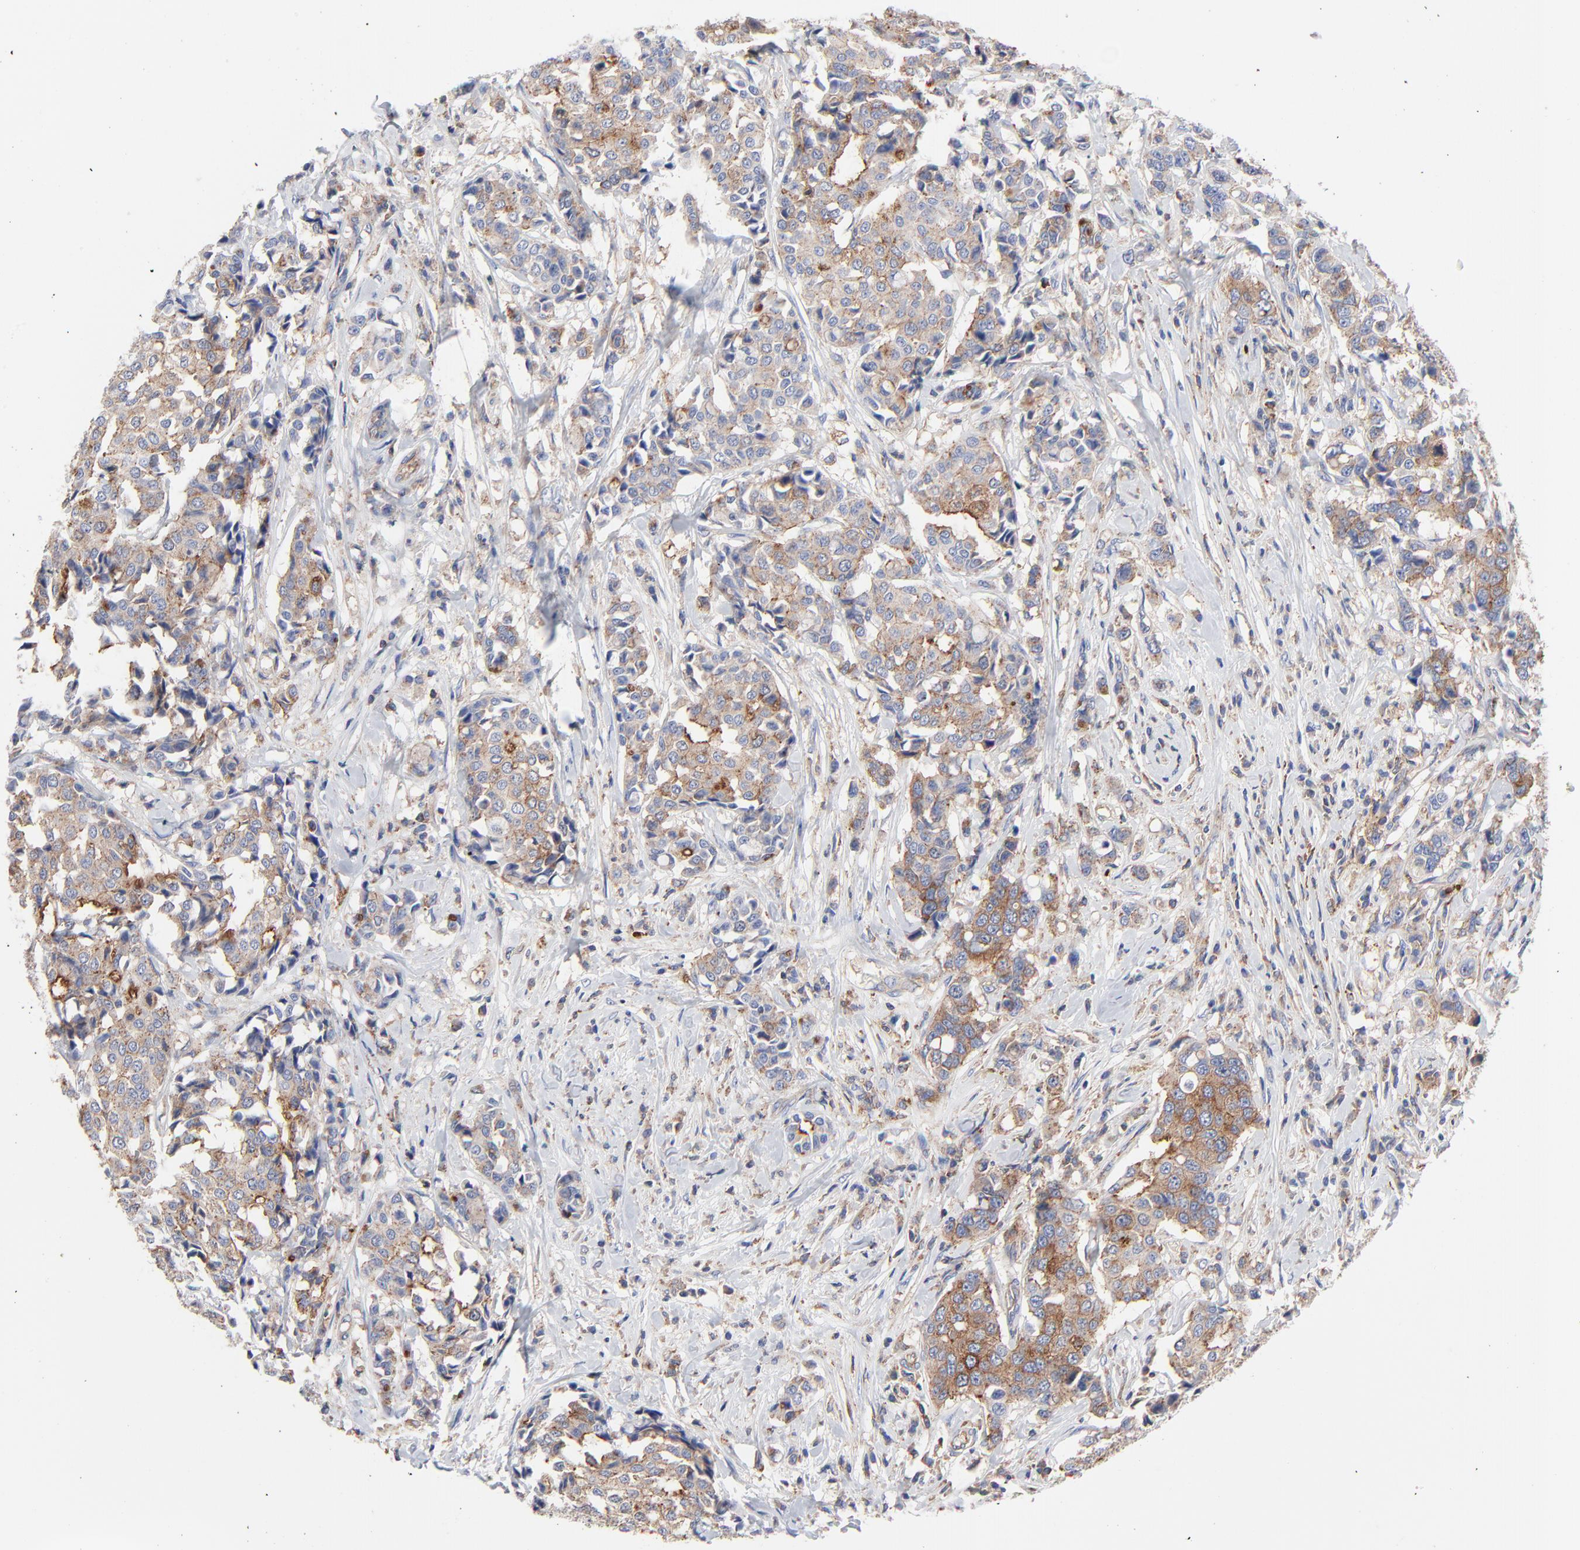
{"staining": {"intensity": "moderate", "quantity": ">75%", "location": "cytoplasmic/membranous"}, "tissue": "breast cancer", "cell_type": "Tumor cells", "image_type": "cancer", "snomed": [{"axis": "morphology", "description": "Duct carcinoma"}, {"axis": "topography", "description": "Breast"}], "caption": "Brown immunohistochemical staining in human breast cancer (infiltrating ductal carcinoma) shows moderate cytoplasmic/membranous staining in approximately >75% of tumor cells.", "gene": "CD2AP", "patient": {"sex": "female", "age": 27}}